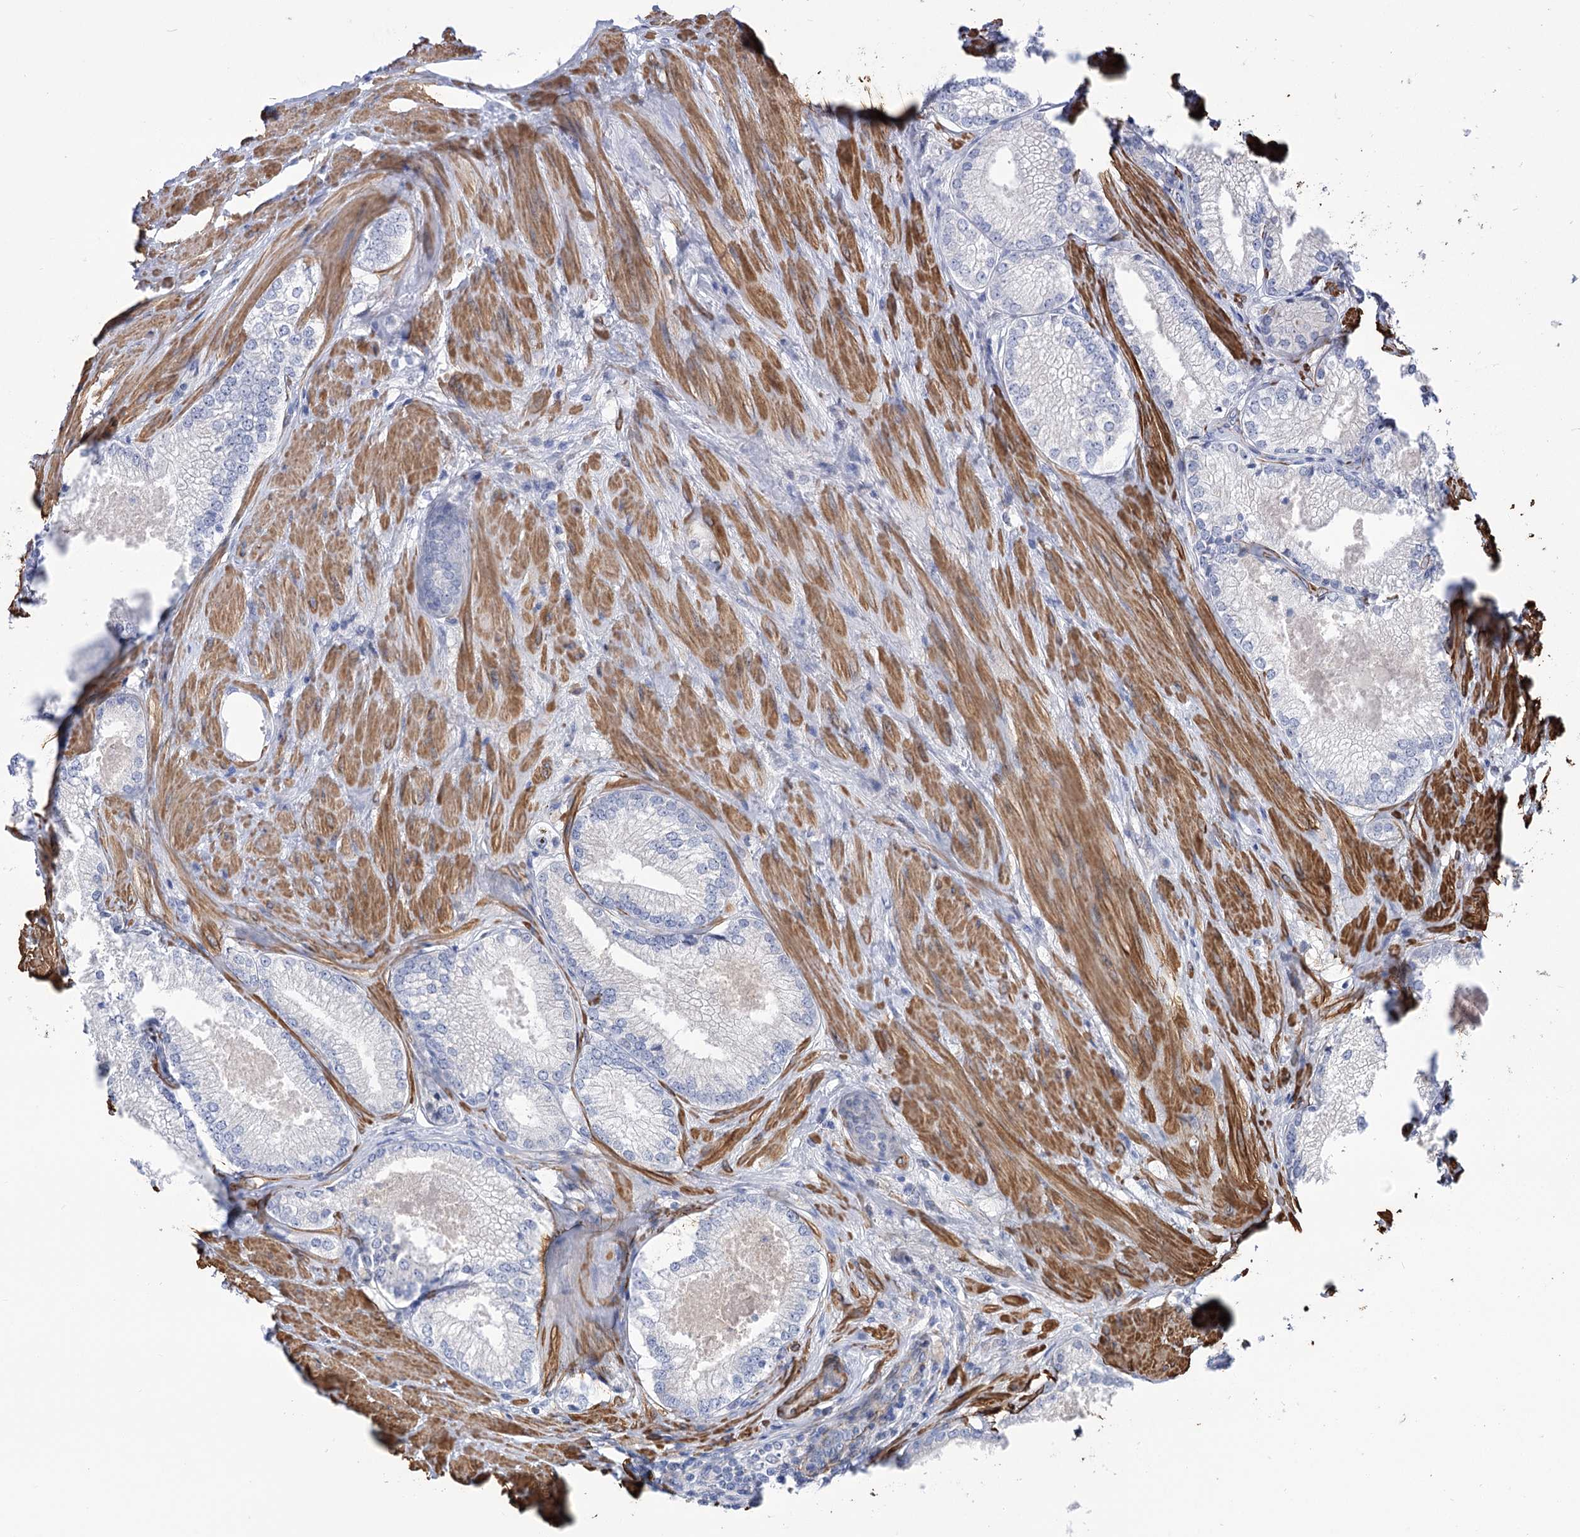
{"staining": {"intensity": "negative", "quantity": "none", "location": "none"}, "tissue": "prostate cancer", "cell_type": "Tumor cells", "image_type": "cancer", "snomed": [{"axis": "morphology", "description": "Adenocarcinoma, High grade"}, {"axis": "topography", "description": "Prostate"}], "caption": "Human prostate cancer (adenocarcinoma (high-grade)) stained for a protein using immunohistochemistry (IHC) exhibits no staining in tumor cells.", "gene": "WASHC3", "patient": {"sex": "male", "age": 66}}